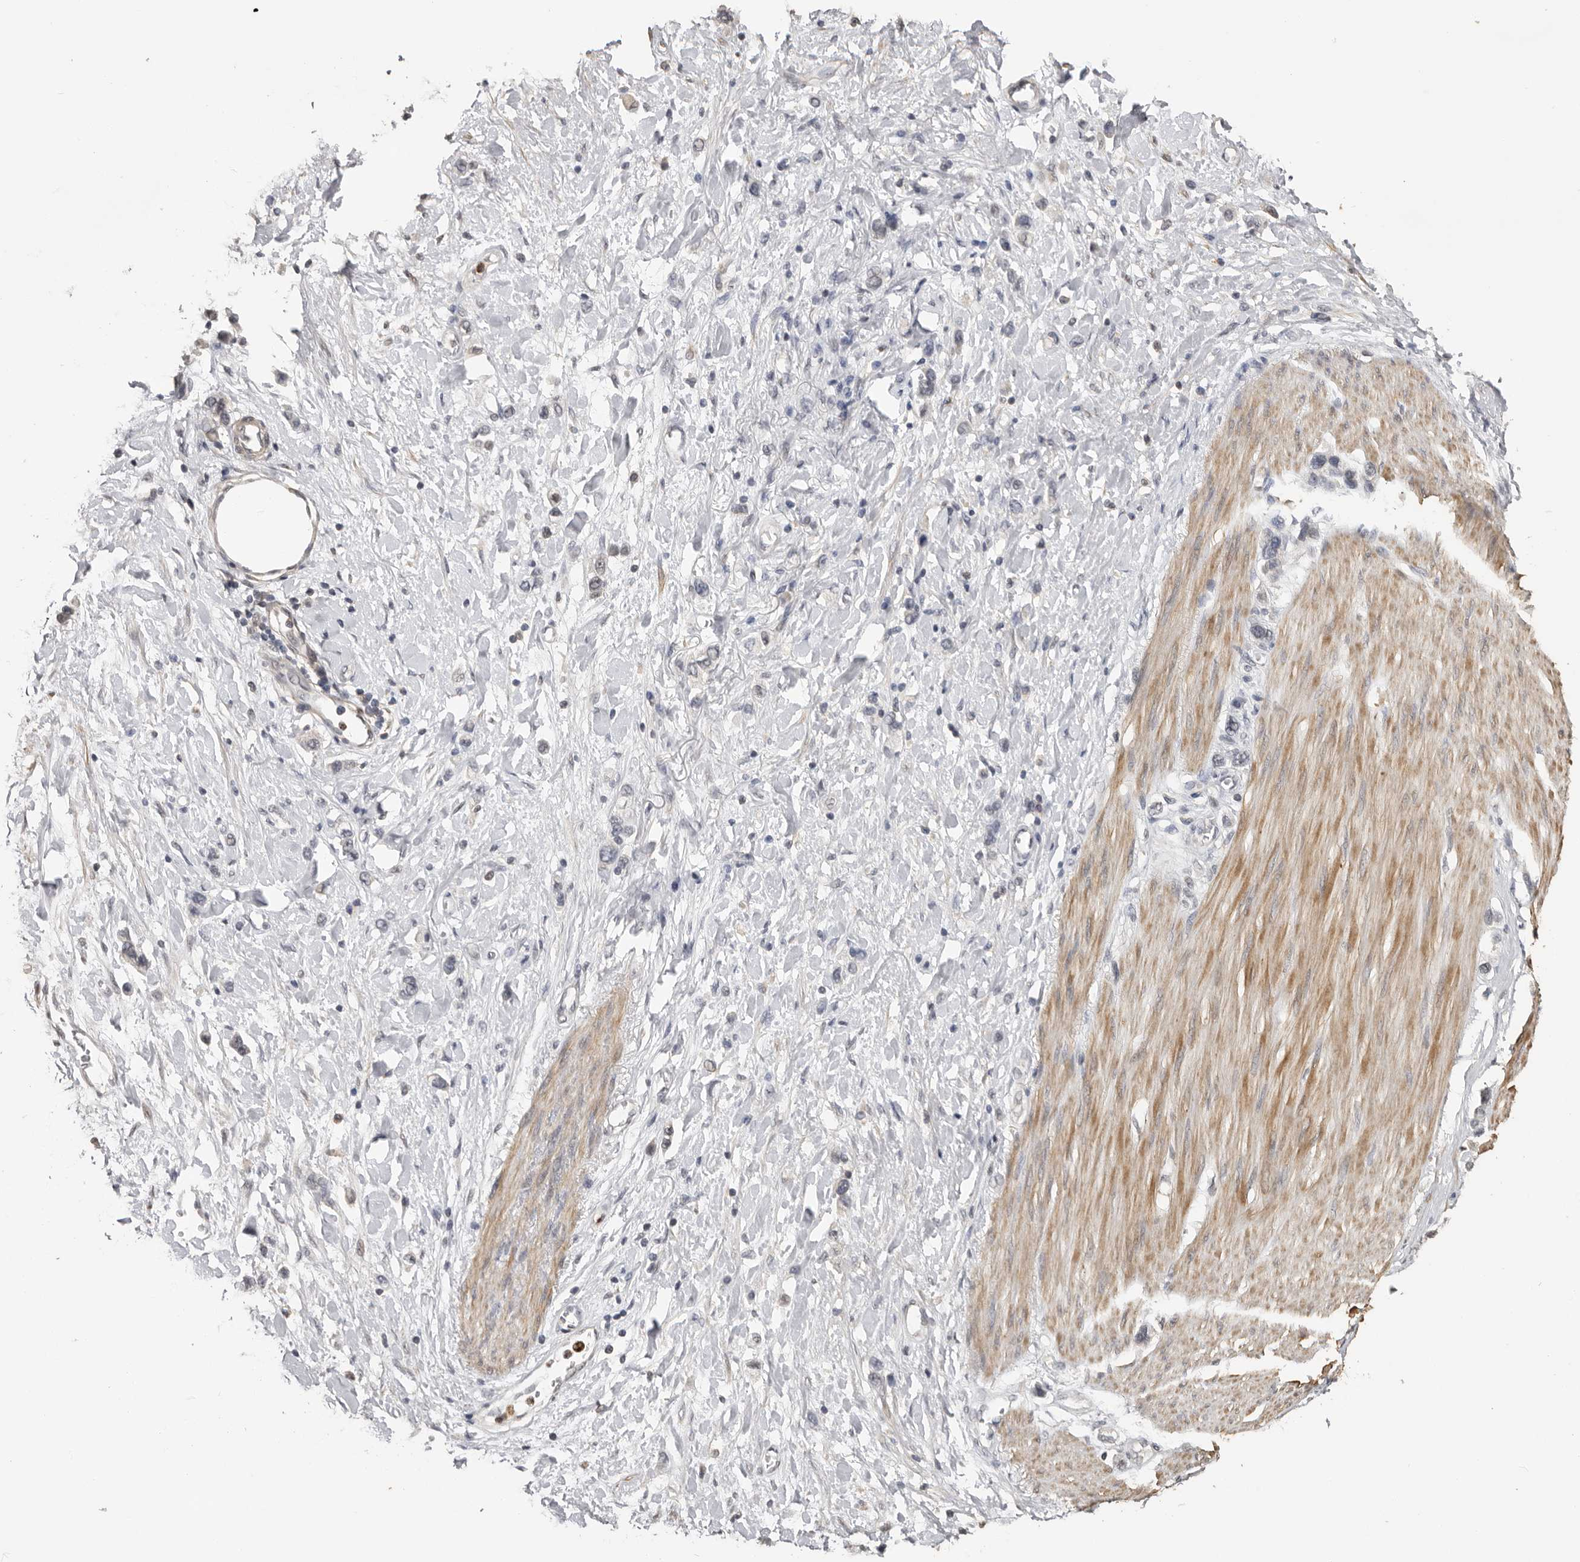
{"staining": {"intensity": "negative", "quantity": "none", "location": "none"}, "tissue": "stomach cancer", "cell_type": "Tumor cells", "image_type": "cancer", "snomed": [{"axis": "morphology", "description": "Adenocarcinoma, NOS"}, {"axis": "topography", "description": "Stomach"}], "caption": "There is no significant positivity in tumor cells of stomach adenocarcinoma.", "gene": "KIF2B", "patient": {"sex": "female", "age": 65}}